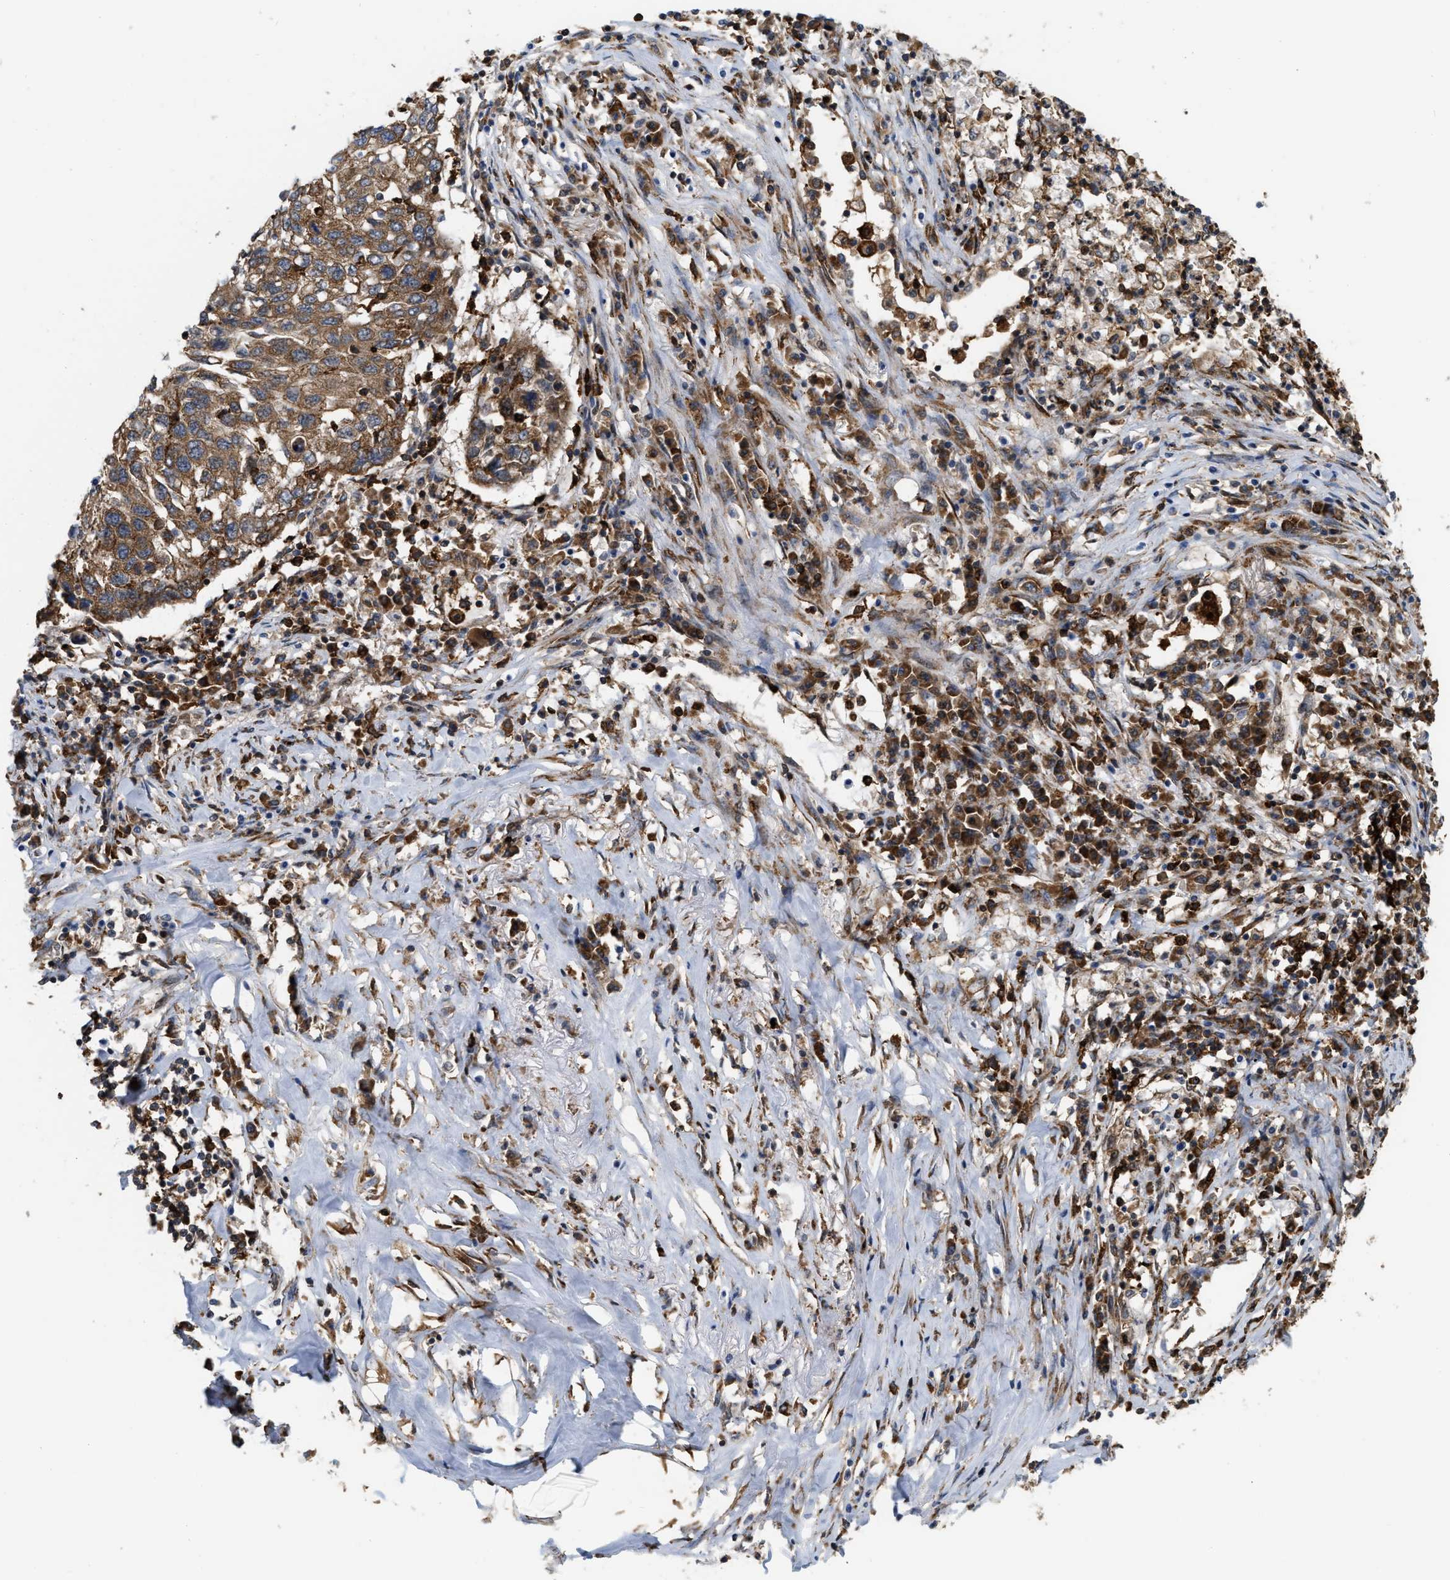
{"staining": {"intensity": "moderate", "quantity": ">75%", "location": "cytoplasmic/membranous"}, "tissue": "lung cancer", "cell_type": "Tumor cells", "image_type": "cancer", "snomed": [{"axis": "morphology", "description": "Squamous cell carcinoma, NOS"}, {"axis": "topography", "description": "Lung"}], "caption": "Lung cancer (squamous cell carcinoma) tissue reveals moderate cytoplasmic/membranous expression in about >75% of tumor cells (DAB IHC with brightfield microscopy, high magnification).", "gene": "IQCE", "patient": {"sex": "female", "age": 63}}